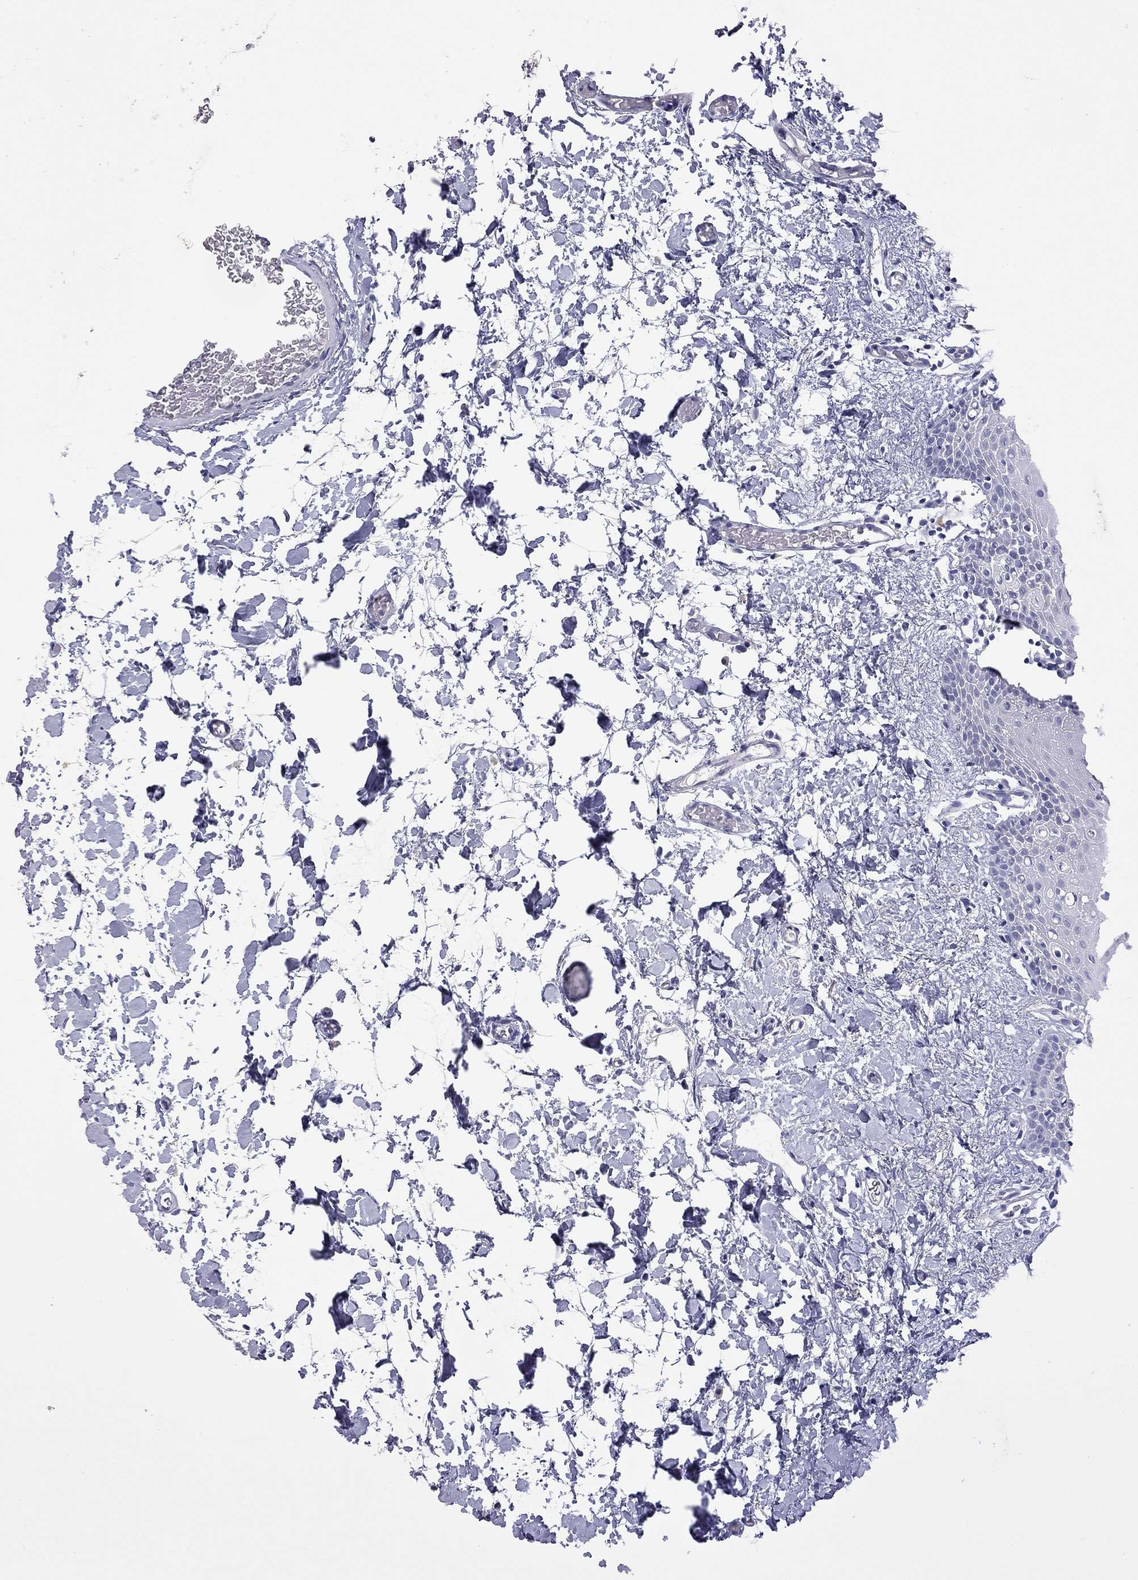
{"staining": {"intensity": "negative", "quantity": "none", "location": "none"}, "tissue": "oral mucosa", "cell_type": "Squamous epithelial cells", "image_type": "normal", "snomed": [{"axis": "morphology", "description": "Normal tissue, NOS"}, {"axis": "topography", "description": "Oral tissue"}], "caption": "An image of oral mucosa stained for a protein demonstrates no brown staining in squamous epithelial cells.", "gene": "SLAMF1", "patient": {"sex": "male", "age": 81}}